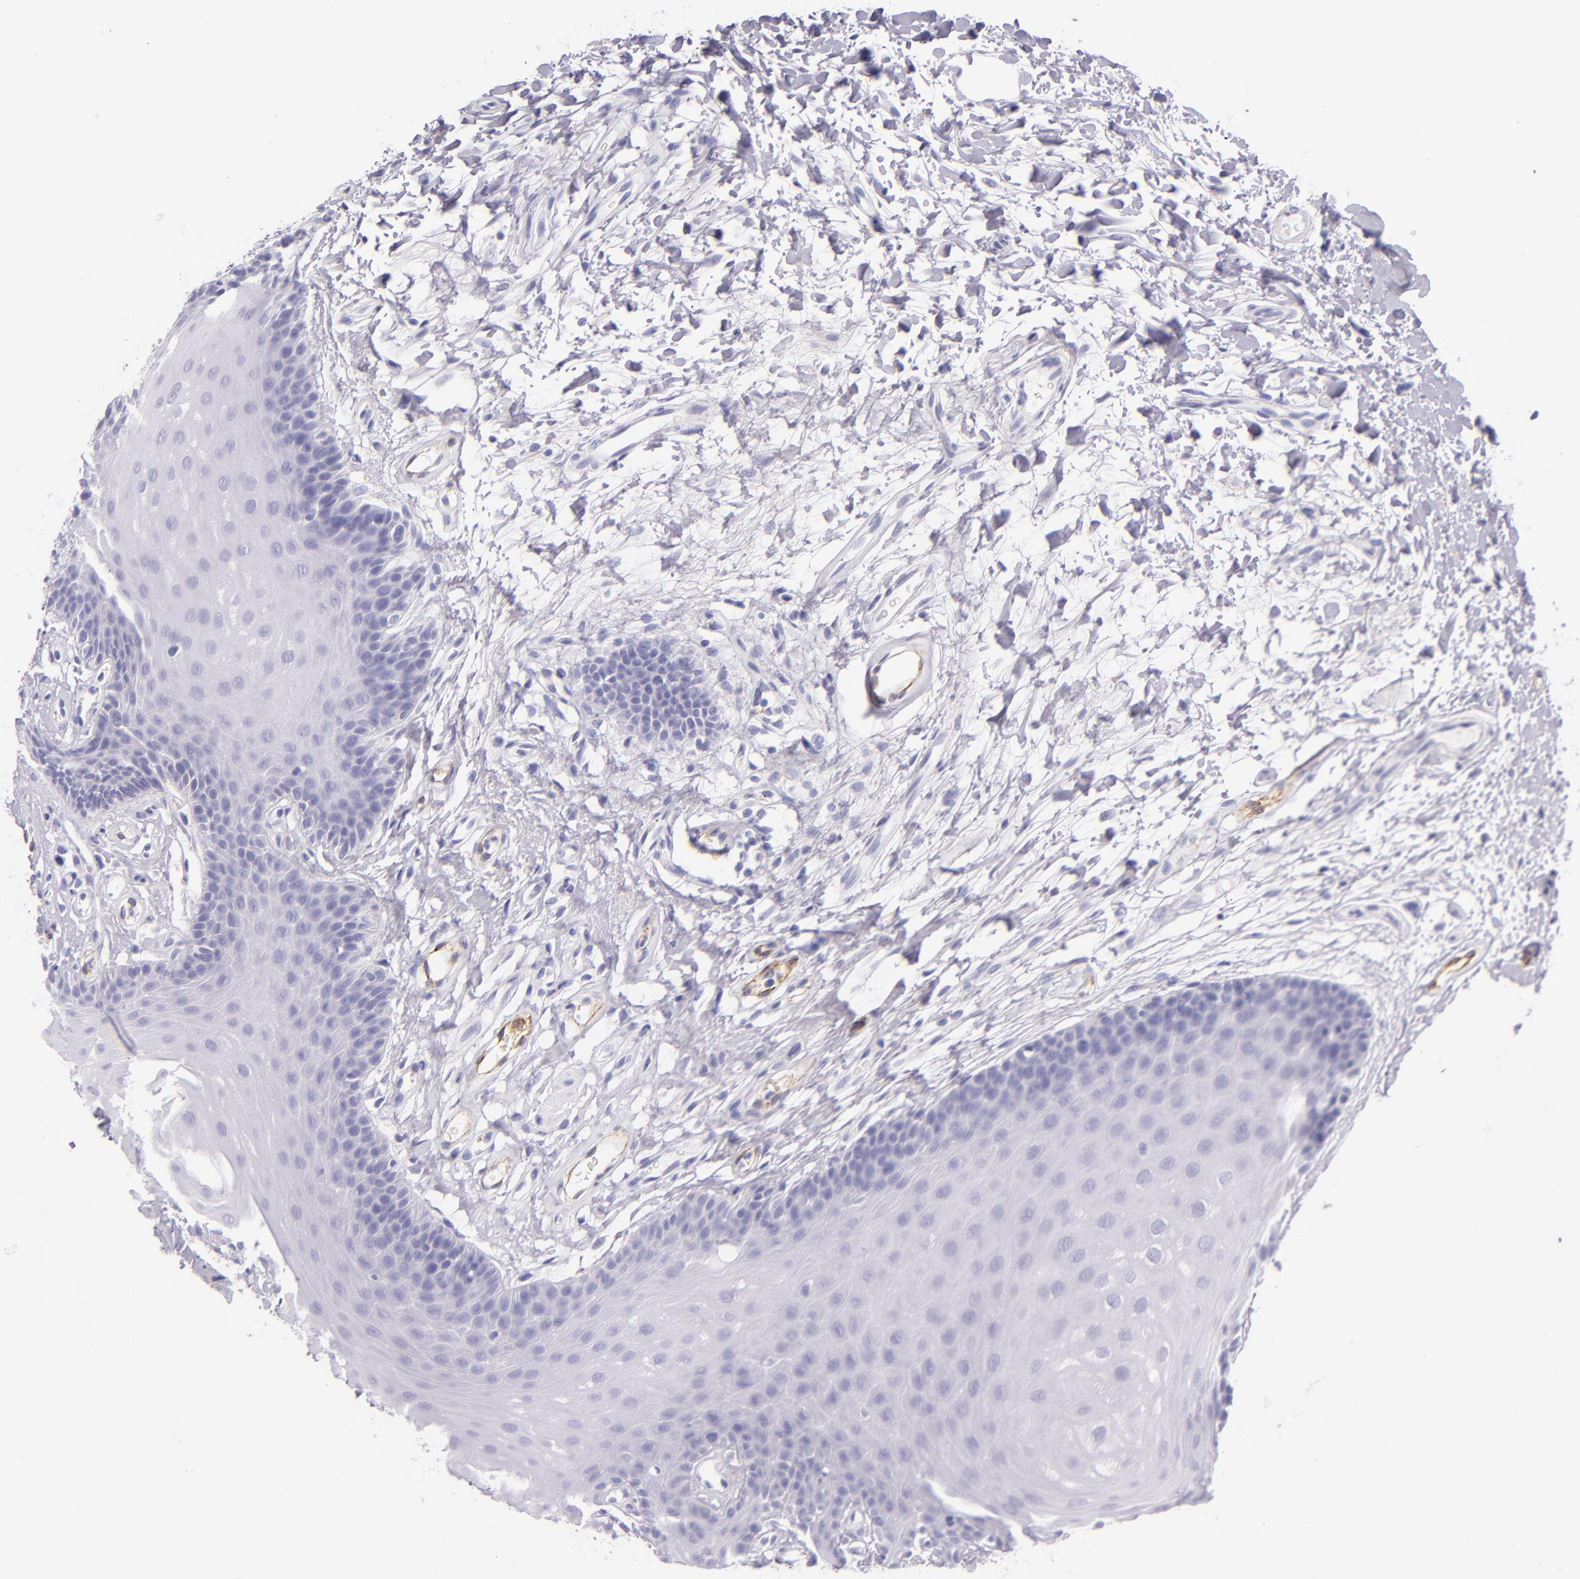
{"staining": {"intensity": "negative", "quantity": "none", "location": "none"}, "tissue": "oral mucosa", "cell_type": "Squamous epithelial cells", "image_type": "normal", "snomed": [{"axis": "morphology", "description": "Normal tissue, NOS"}, {"axis": "topography", "description": "Oral tissue"}], "caption": "Protein analysis of normal oral mucosa displays no significant positivity in squamous epithelial cells. (DAB (3,3'-diaminobenzidine) immunohistochemistry, high magnification).", "gene": "SELP", "patient": {"sex": "male", "age": 62}}